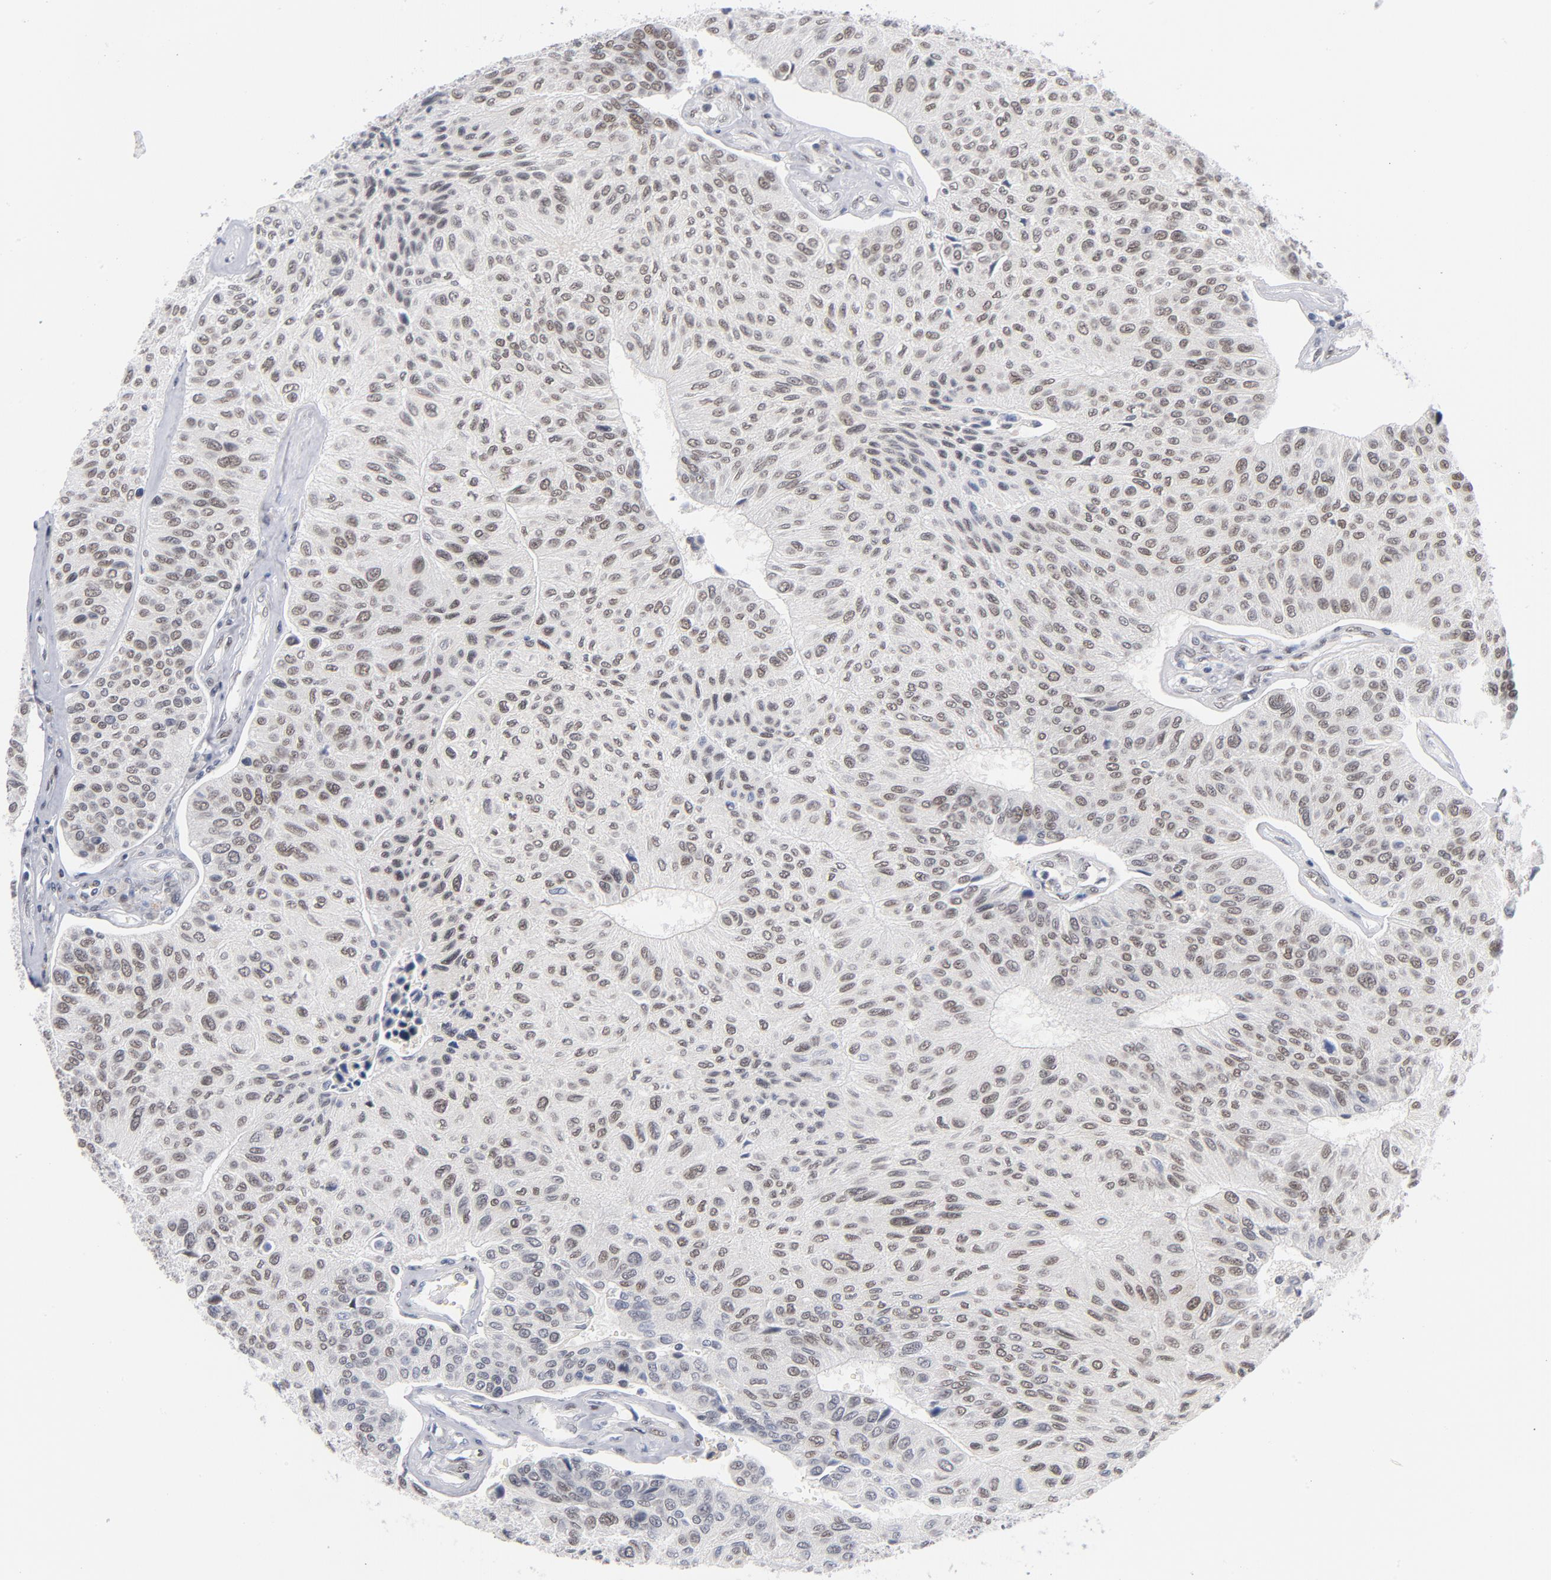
{"staining": {"intensity": "moderate", "quantity": "25%-75%", "location": "cytoplasmic/membranous,nuclear"}, "tissue": "urothelial cancer", "cell_type": "Tumor cells", "image_type": "cancer", "snomed": [{"axis": "morphology", "description": "Urothelial carcinoma, High grade"}, {"axis": "topography", "description": "Urinary bladder"}], "caption": "Immunohistochemical staining of urothelial cancer shows medium levels of moderate cytoplasmic/membranous and nuclear expression in approximately 25%-75% of tumor cells.", "gene": "BAP1", "patient": {"sex": "male", "age": 66}}